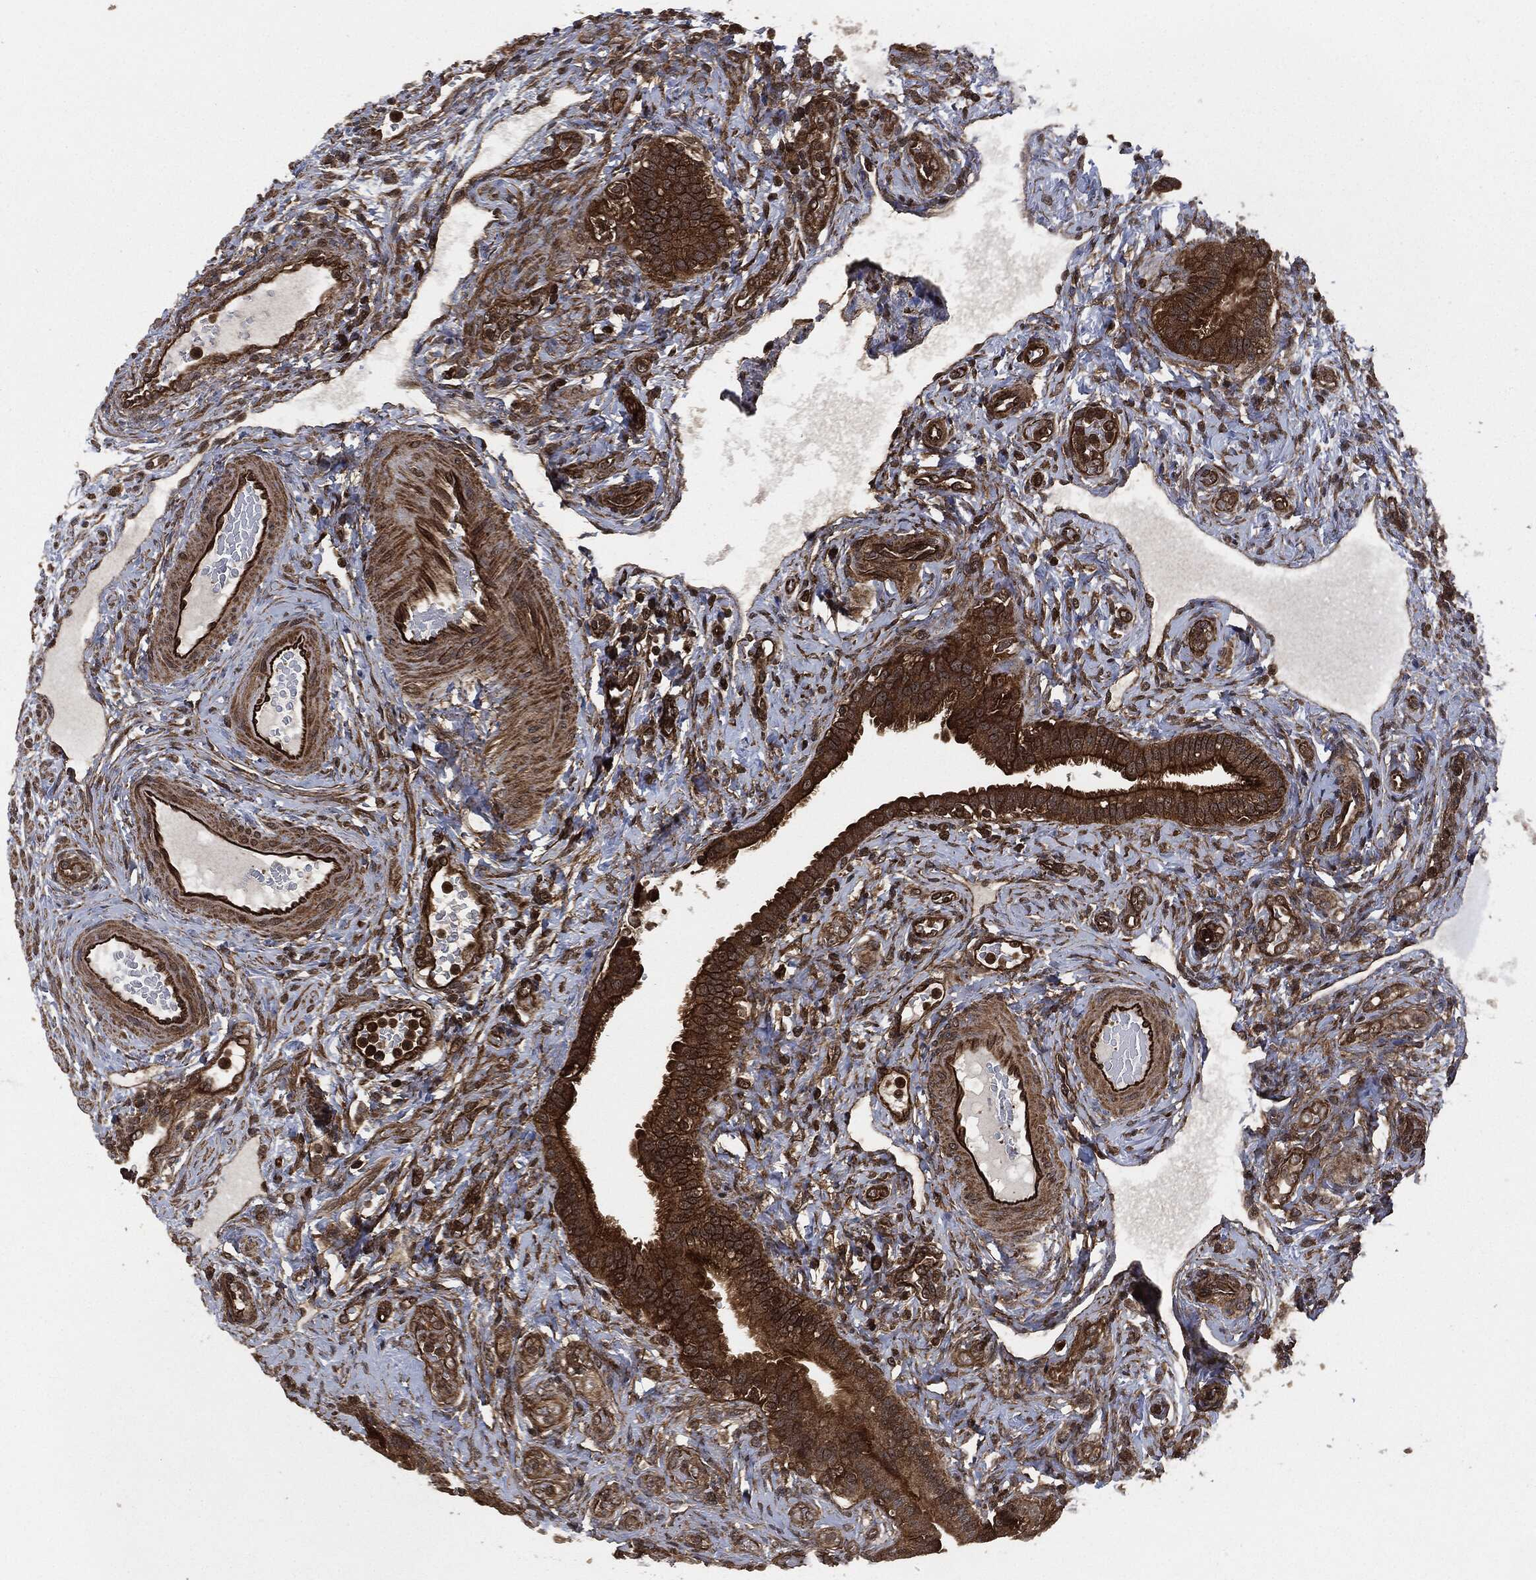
{"staining": {"intensity": "strong", "quantity": ">75%", "location": "cytoplasmic/membranous"}, "tissue": "fallopian tube", "cell_type": "Glandular cells", "image_type": "normal", "snomed": [{"axis": "morphology", "description": "Normal tissue, NOS"}, {"axis": "topography", "description": "Fallopian tube"}], "caption": "Fallopian tube stained with immunohistochemistry (IHC) reveals strong cytoplasmic/membranous expression in about >75% of glandular cells. (Brightfield microscopy of DAB IHC at high magnification).", "gene": "HRAS", "patient": {"sex": "female", "age": 41}}